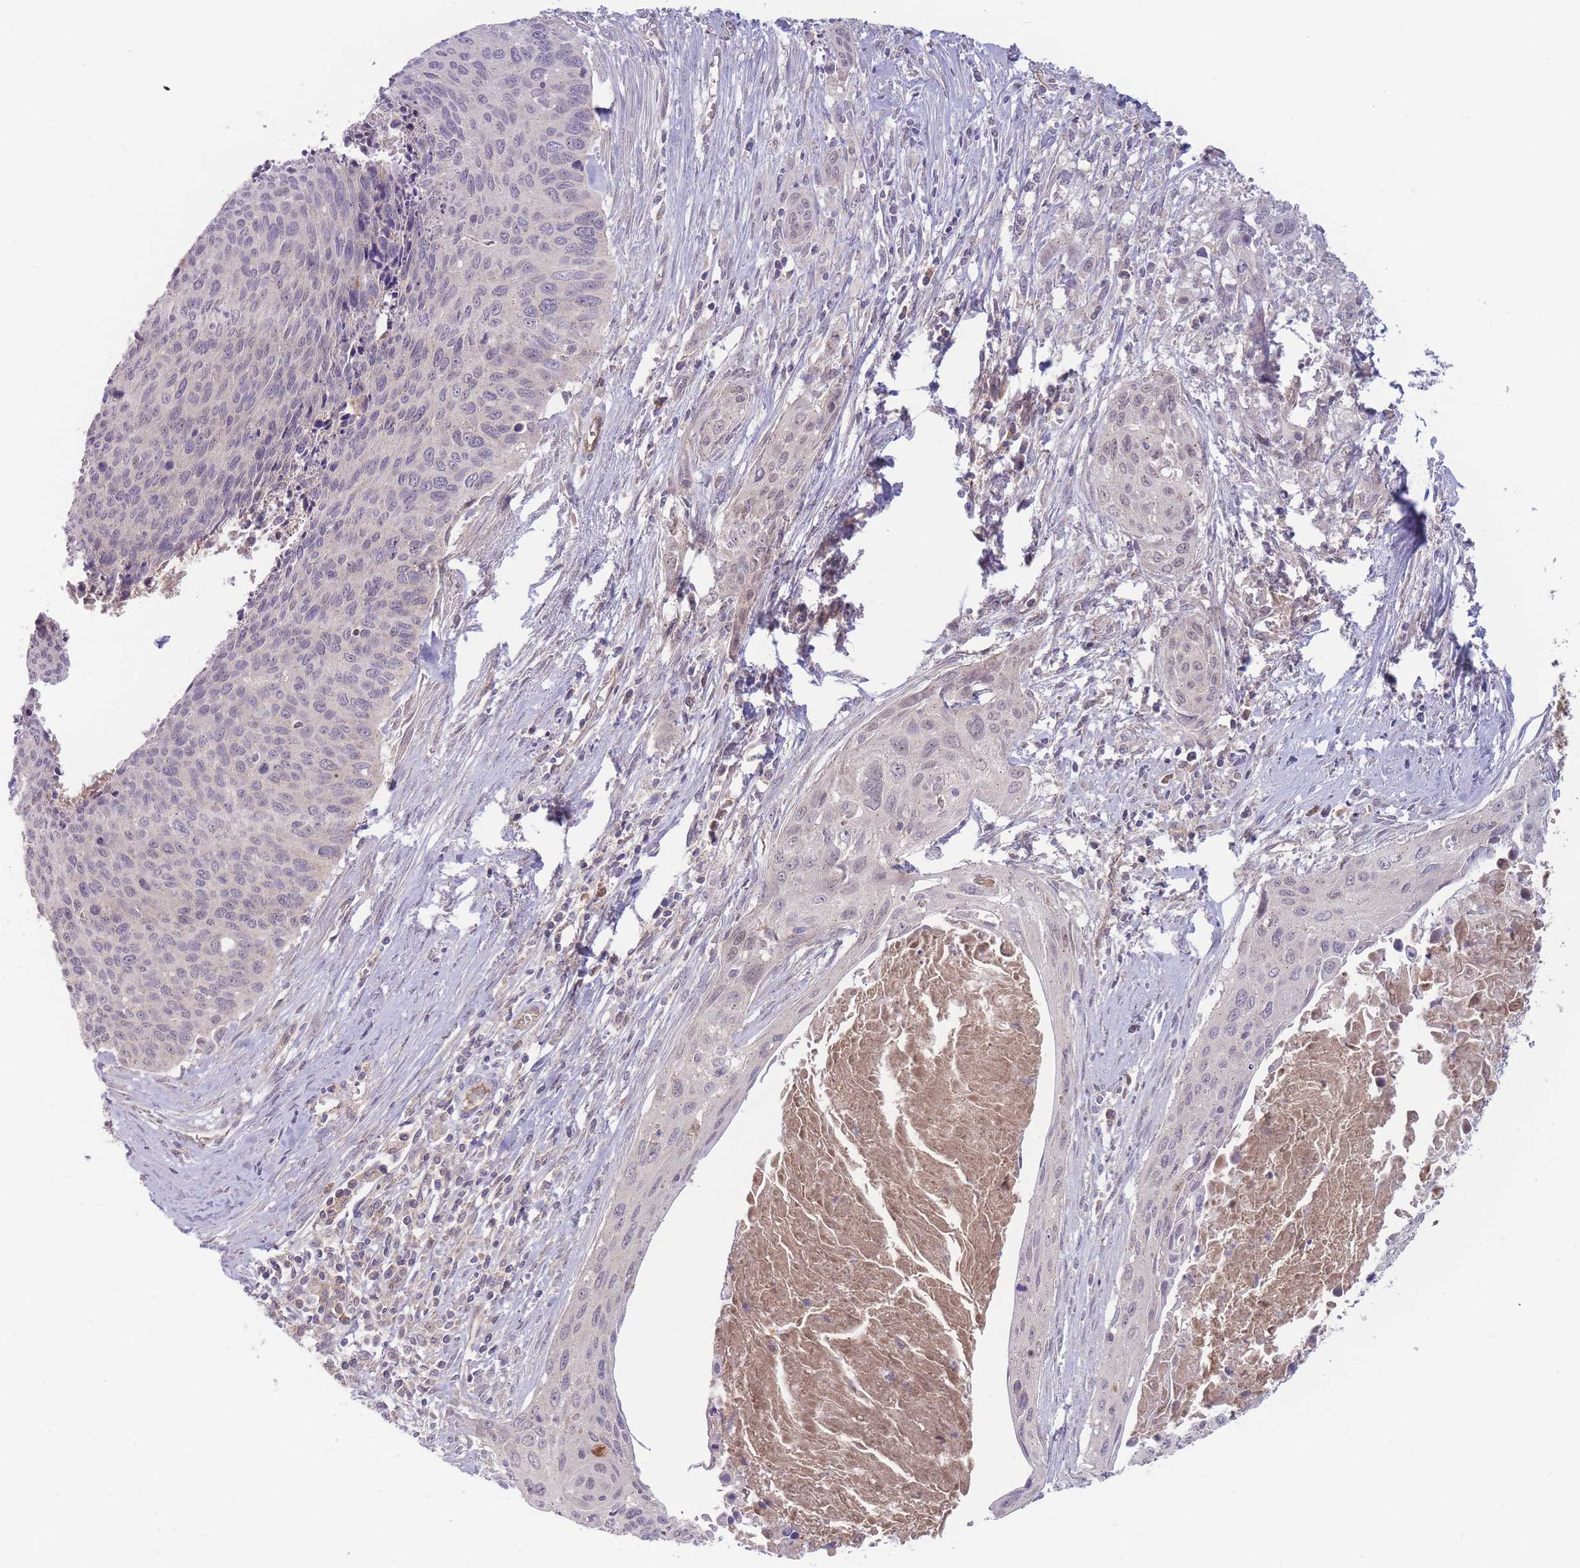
{"staining": {"intensity": "negative", "quantity": "none", "location": "none"}, "tissue": "cervical cancer", "cell_type": "Tumor cells", "image_type": "cancer", "snomed": [{"axis": "morphology", "description": "Squamous cell carcinoma, NOS"}, {"axis": "topography", "description": "Cervix"}], "caption": "Human squamous cell carcinoma (cervical) stained for a protein using immunohistochemistry (IHC) reveals no positivity in tumor cells.", "gene": "NDUFAF5", "patient": {"sex": "female", "age": 55}}